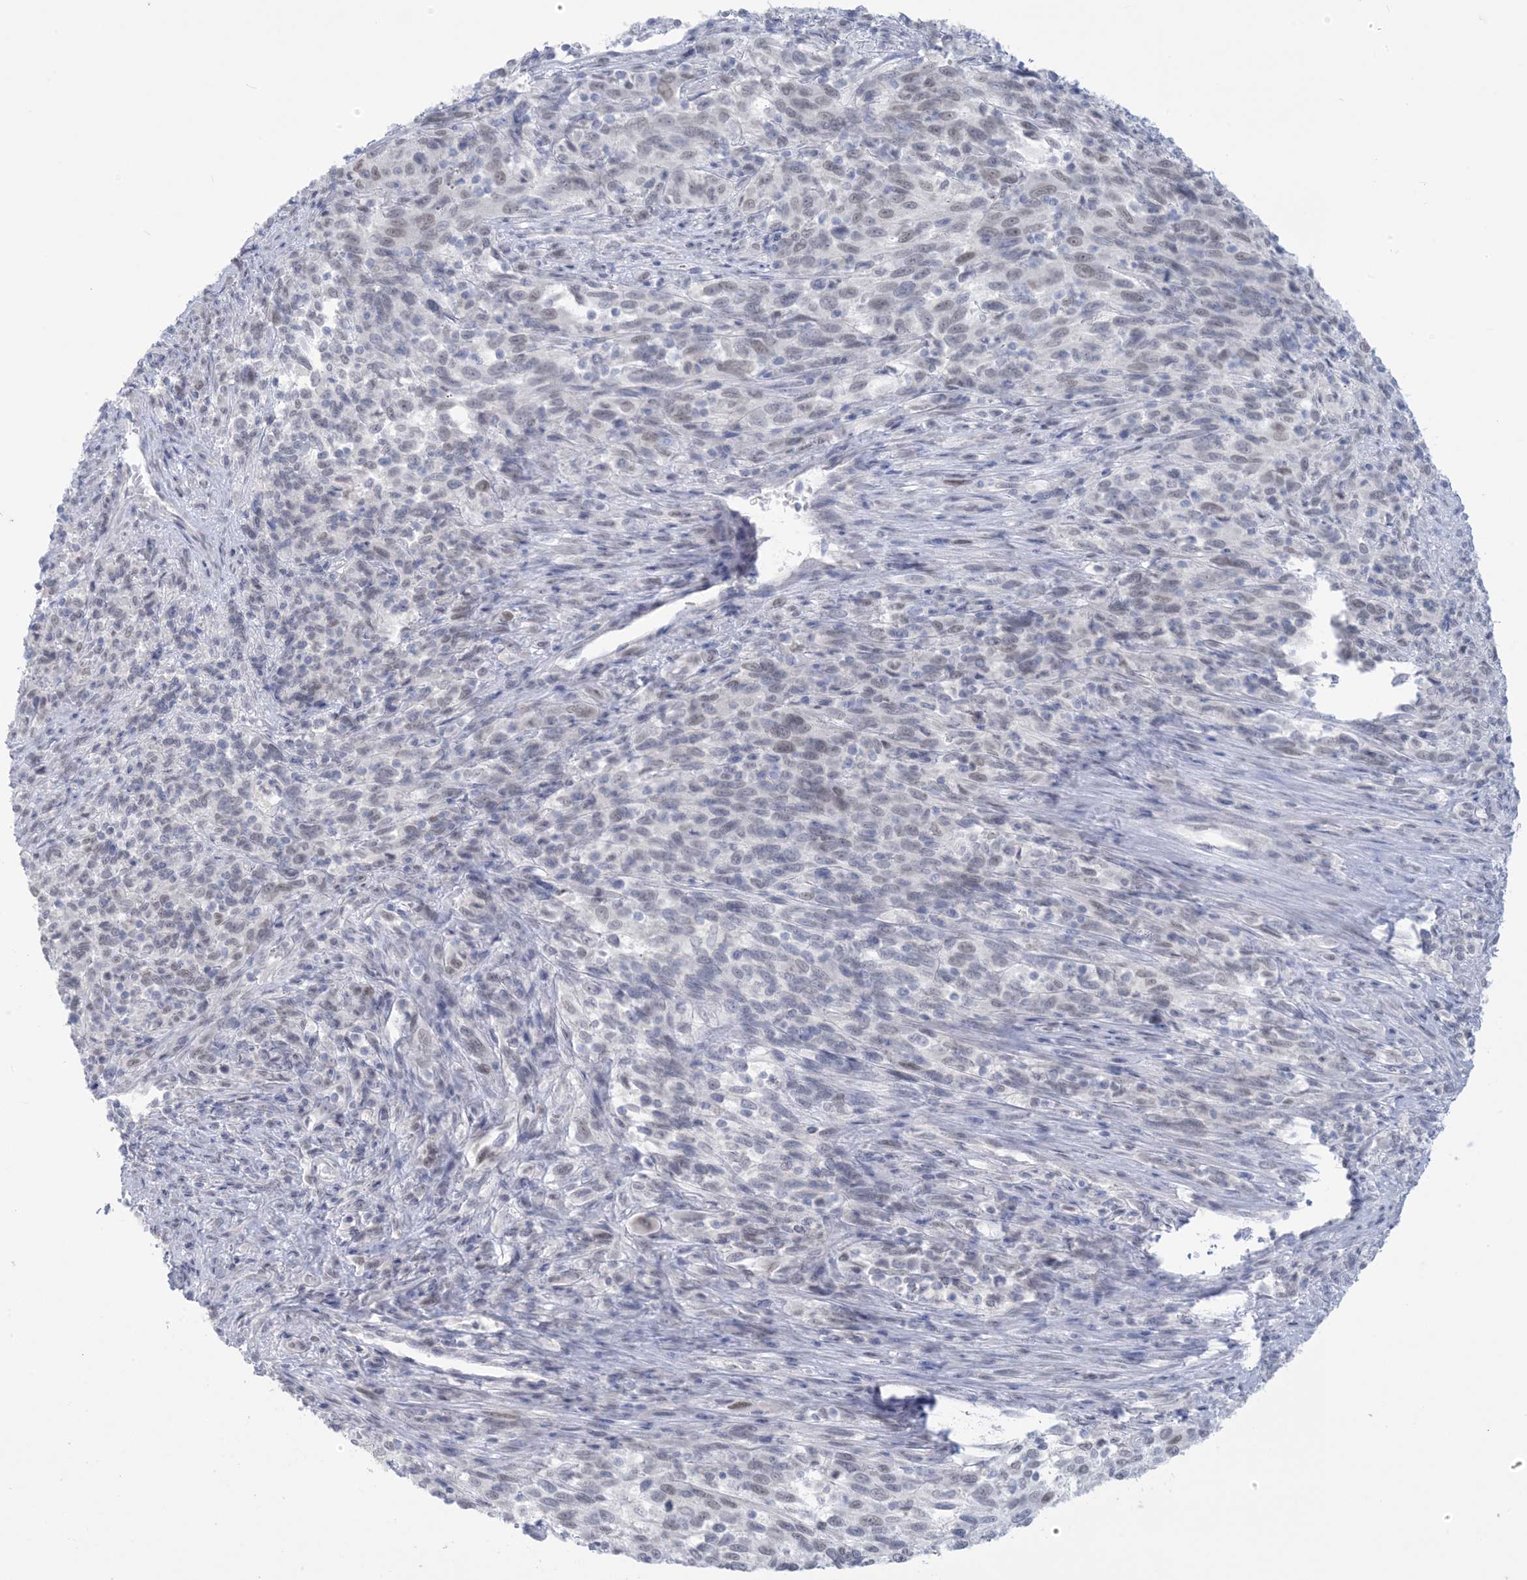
{"staining": {"intensity": "weak", "quantity": "<25%", "location": "nuclear"}, "tissue": "melanoma", "cell_type": "Tumor cells", "image_type": "cancer", "snomed": [{"axis": "morphology", "description": "Malignant melanoma, Metastatic site"}, {"axis": "topography", "description": "Lymph node"}], "caption": "There is no significant expression in tumor cells of malignant melanoma (metastatic site). Brightfield microscopy of IHC stained with DAB (brown) and hematoxylin (blue), captured at high magnification.", "gene": "HOMEZ", "patient": {"sex": "male", "age": 61}}